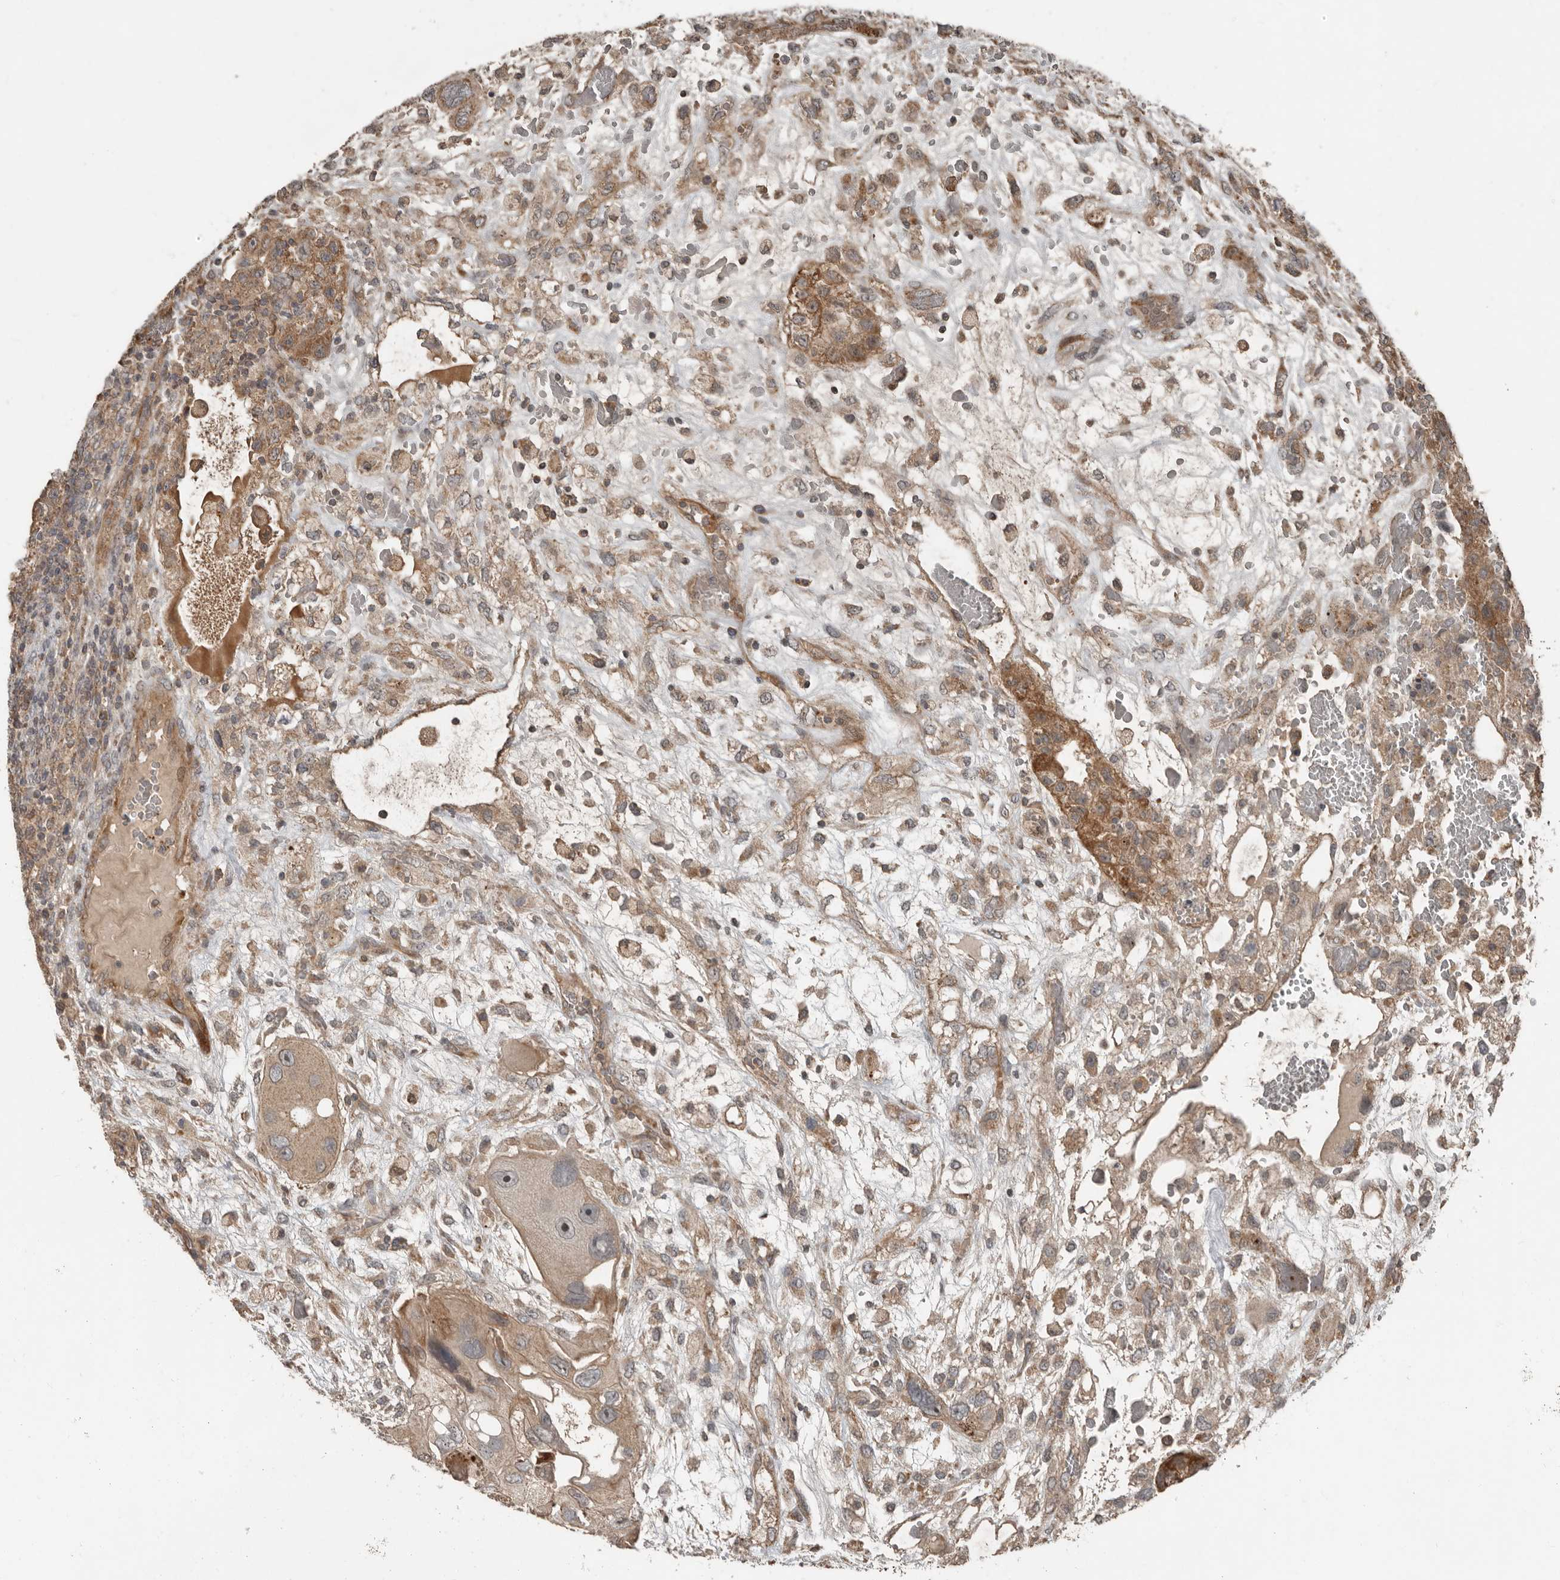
{"staining": {"intensity": "moderate", "quantity": ">75%", "location": "cytoplasmic/membranous"}, "tissue": "testis cancer", "cell_type": "Tumor cells", "image_type": "cancer", "snomed": [{"axis": "morphology", "description": "Carcinoma, Embryonal, NOS"}, {"axis": "topography", "description": "Testis"}], "caption": "Testis cancer stained with a brown dye shows moderate cytoplasmic/membranous positive staining in about >75% of tumor cells.", "gene": "SLC6A7", "patient": {"sex": "male", "age": 36}}